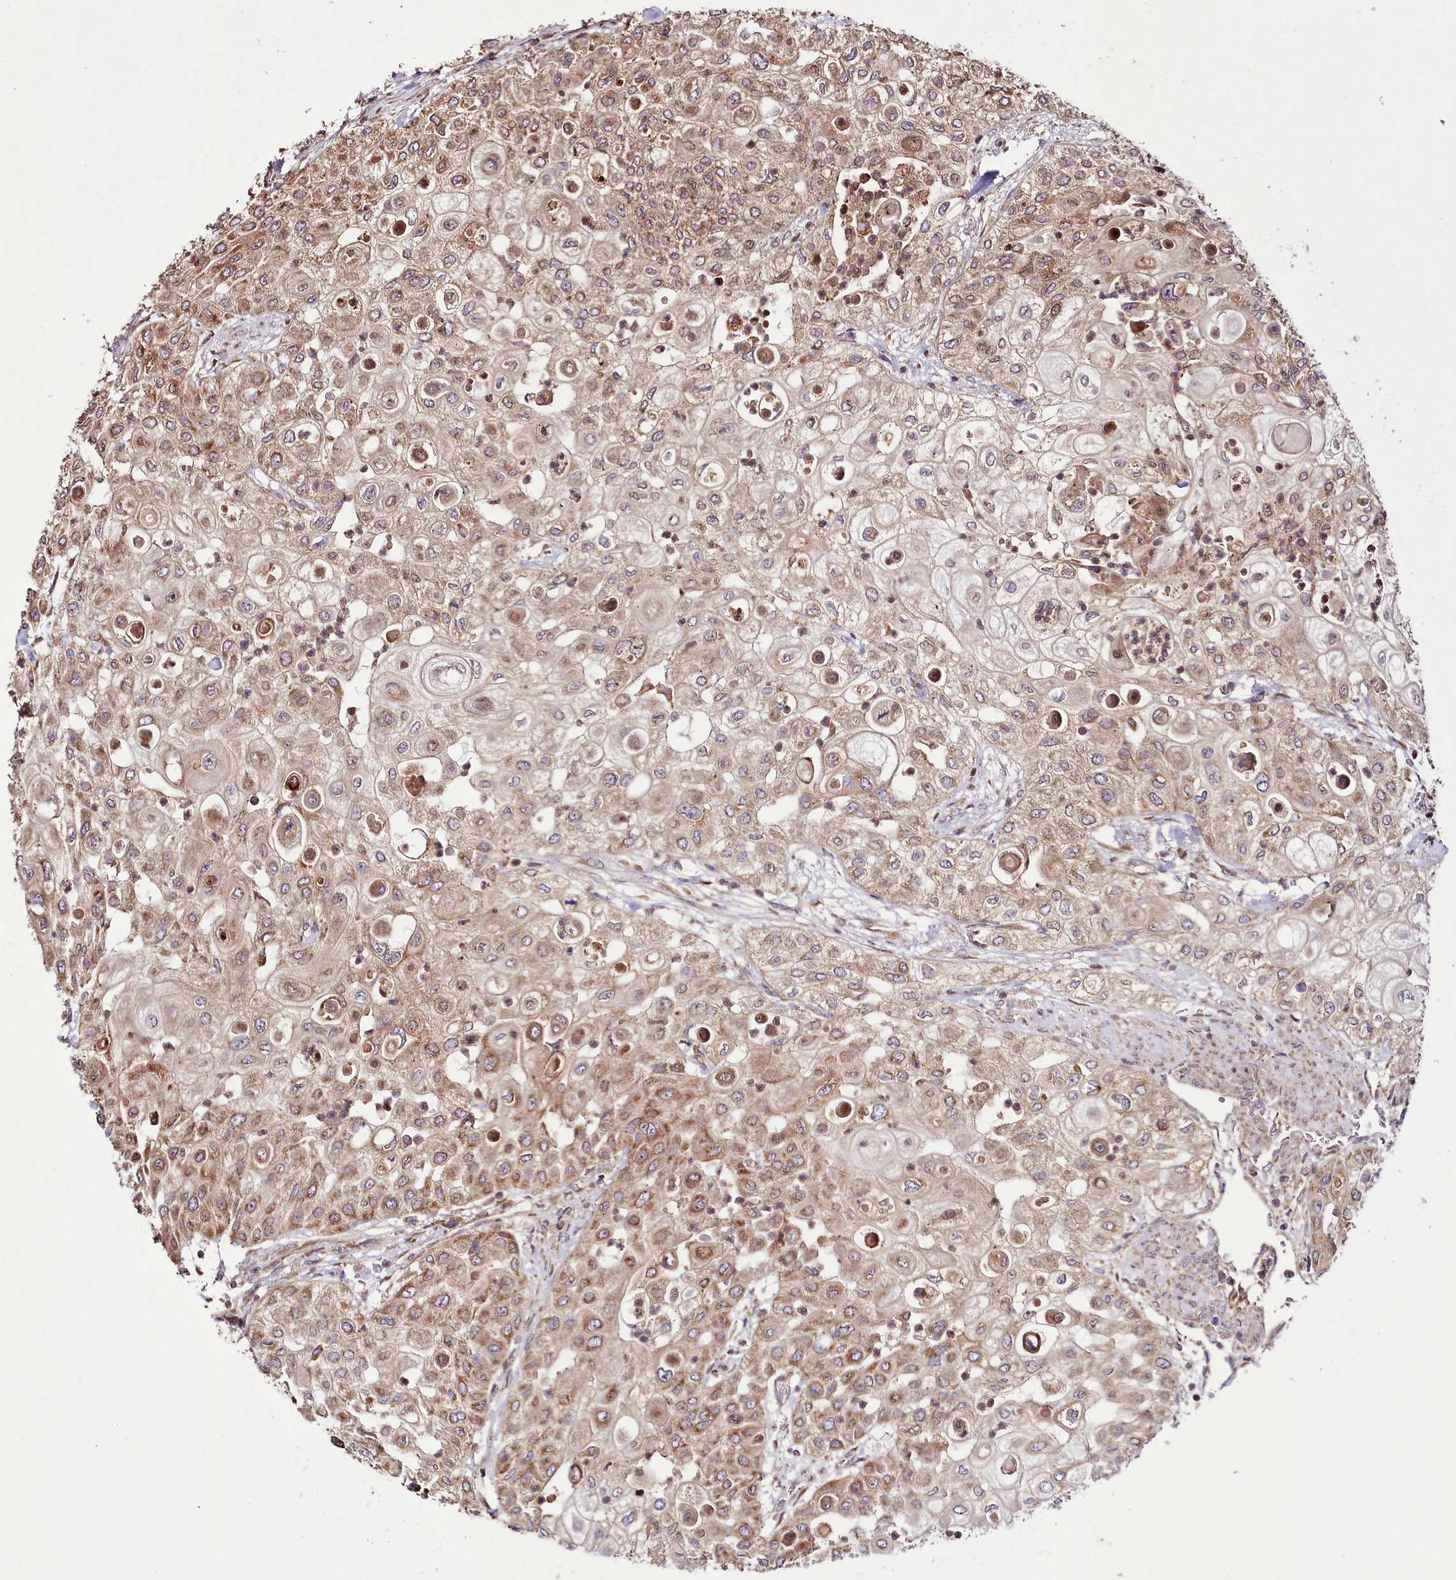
{"staining": {"intensity": "moderate", "quantity": ">75%", "location": "cytoplasmic/membranous"}, "tissue": "urothelial cancer", "cell_type": "Tumor cells", "image_type": "cancer", "snomed": [{"axis": "morphology", "description": "Urothelial carcinoma, High grade"}, {"axis": "topography", "description": "Urinary bladder"}], "caption": "Approximately >75% of tumor cells in urothelial cancer display moderate cytoplasmic/membranous protein positivity as visualized by brown immunohistochemical staining.", "gene": "RAB7A", "patient": {"sex": "female", "age": 79}}